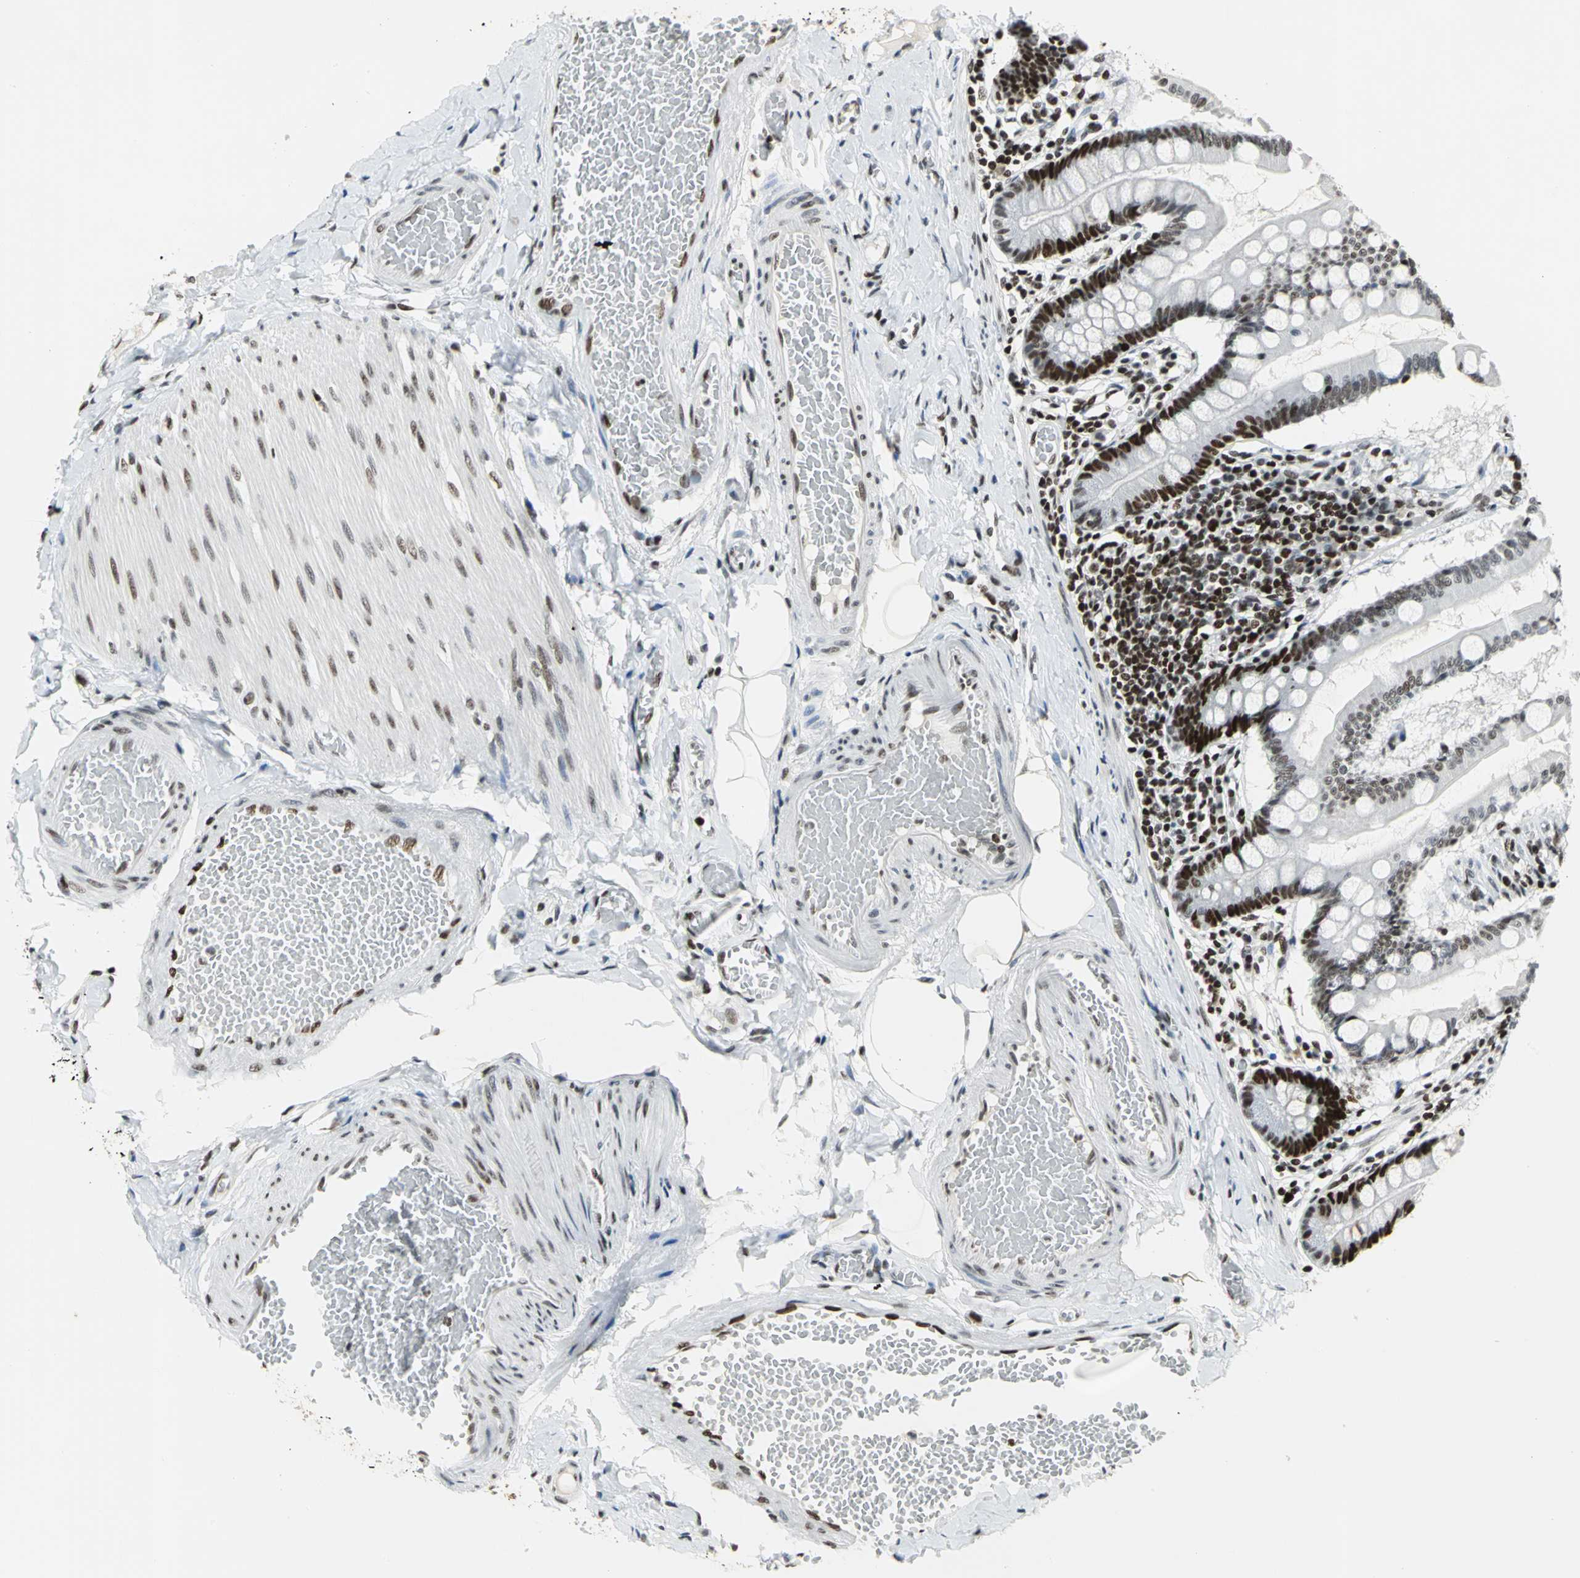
{"staining": {"intensity": "strong", "quantity": ">75%", "location": "nuclear"}, "tissue": "small intestine", "cell_type": "Glandular cells", "image_type": "normal", "snomed": [{"axis": "morphology", "description": "Normal tissue, NOS"}, {"axis": "topography", "description": "Small intestine"}], "caption": "A high-resolution photomicrograph shows IHC staining of unremarkable small intestine, which displays strong nuclear positivity in about >75% of glandular cells. (Stains: DAB (3,3'-diaminobenzidine) in brown, nuclei in blue, Microscopy: brightfield microscopy at high magnification).", "gene": "HNRNPD", "patient": {"sex": "male", "age": 41}}